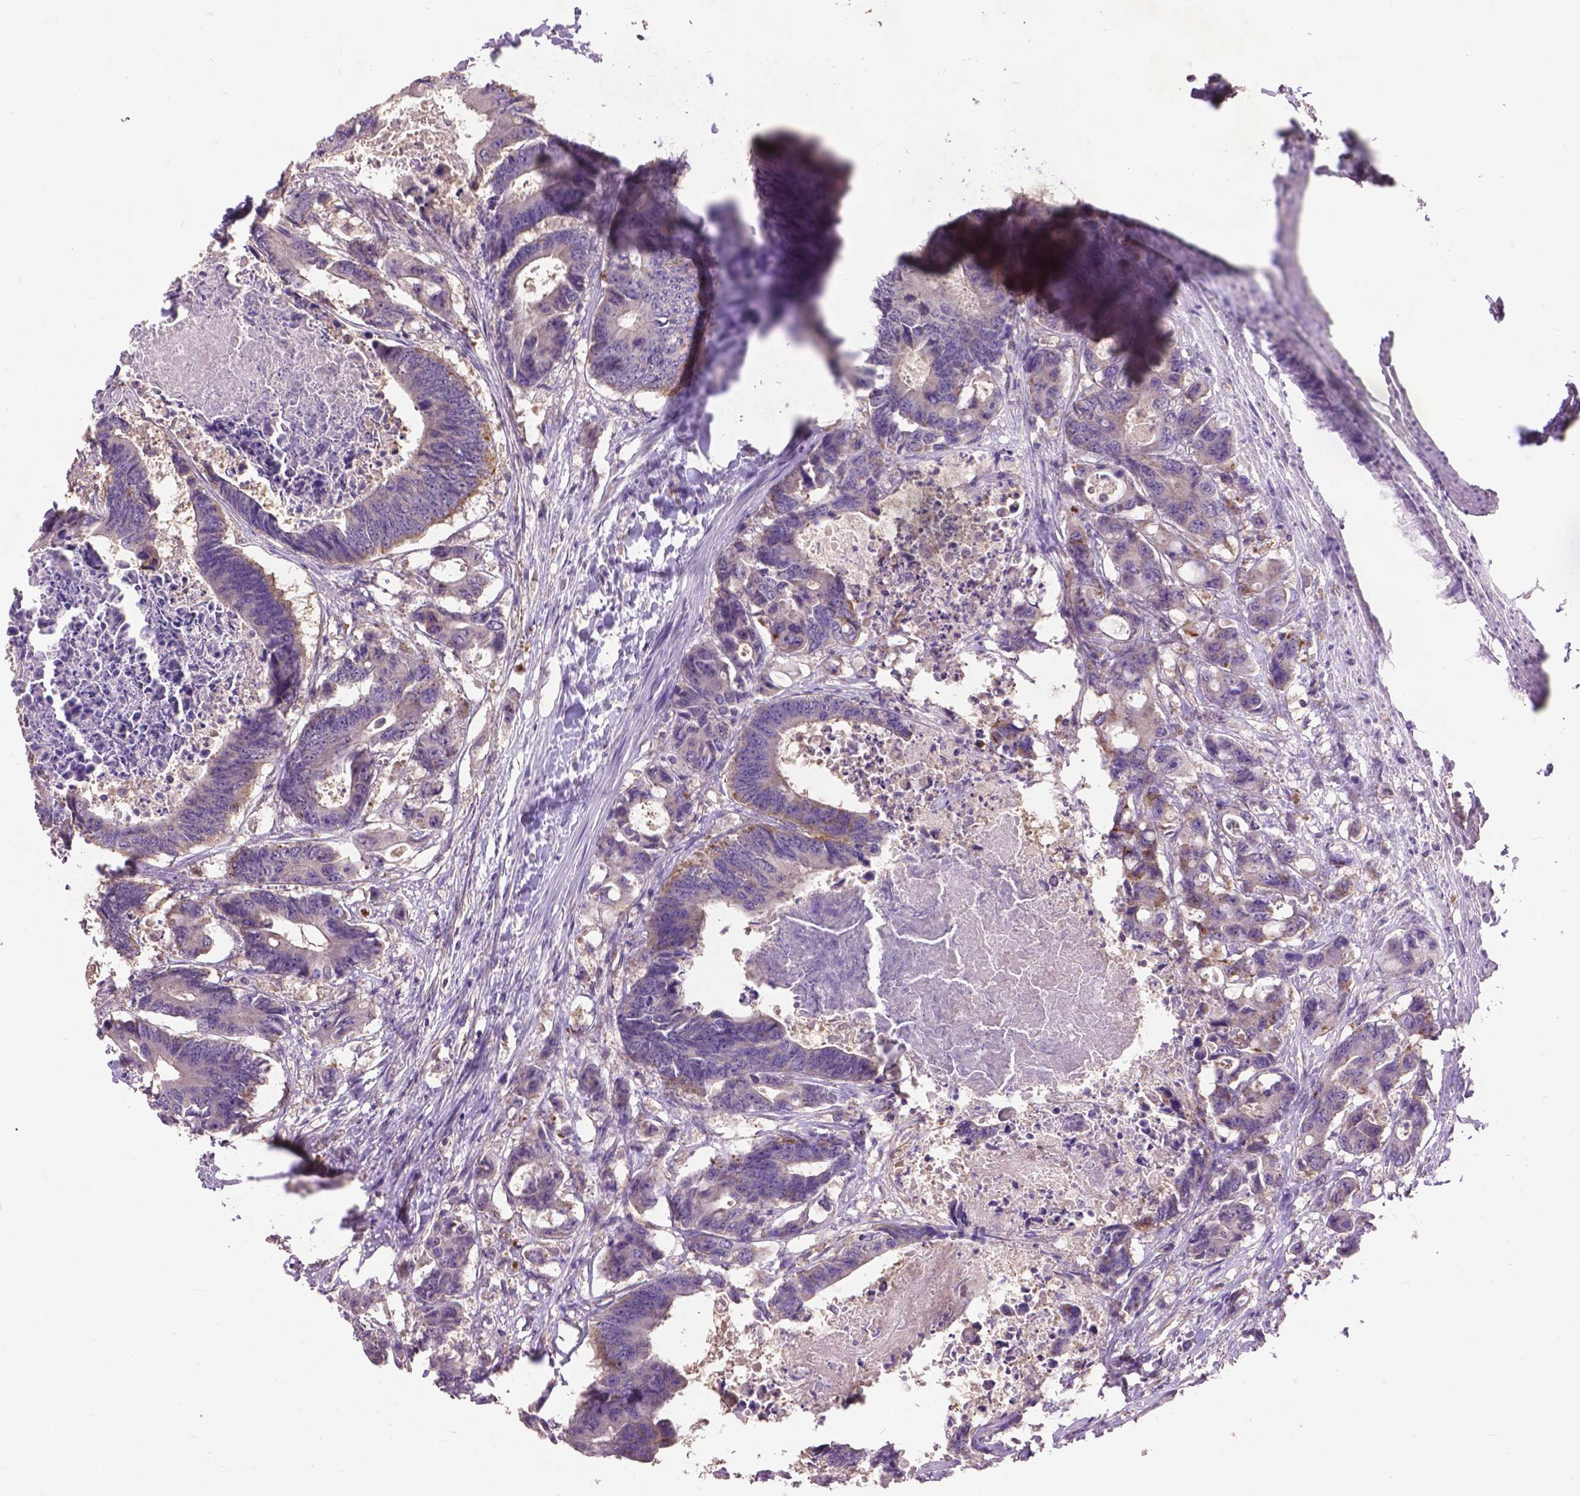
{"staining": {"intensity": "weak", "quantity": "<25%", "location": "cytoplasmic/membranous"}, "tissue": "colorectal cancer", "cell_type": "Tumor cells", "image_type": "cancer", "snomed": [{"axis": "morphology", "description": "Adenocarcinoma, NOS"}, {"axis": "topography", "description": "Rectum"}], "caption": "Immunohistochemistry histopathology image of neoplastic tissue: colorectal cancer stained with DAB (3,3'-diaminobenzidine) reveals no significant protein staining in tumor cells. (Brightfield microscopy of DAB (3,3'-diaminobenzidine) IHC at high magnification).", "gene": "ZNF337", "patient": {"sex": "male", "age": 54}}